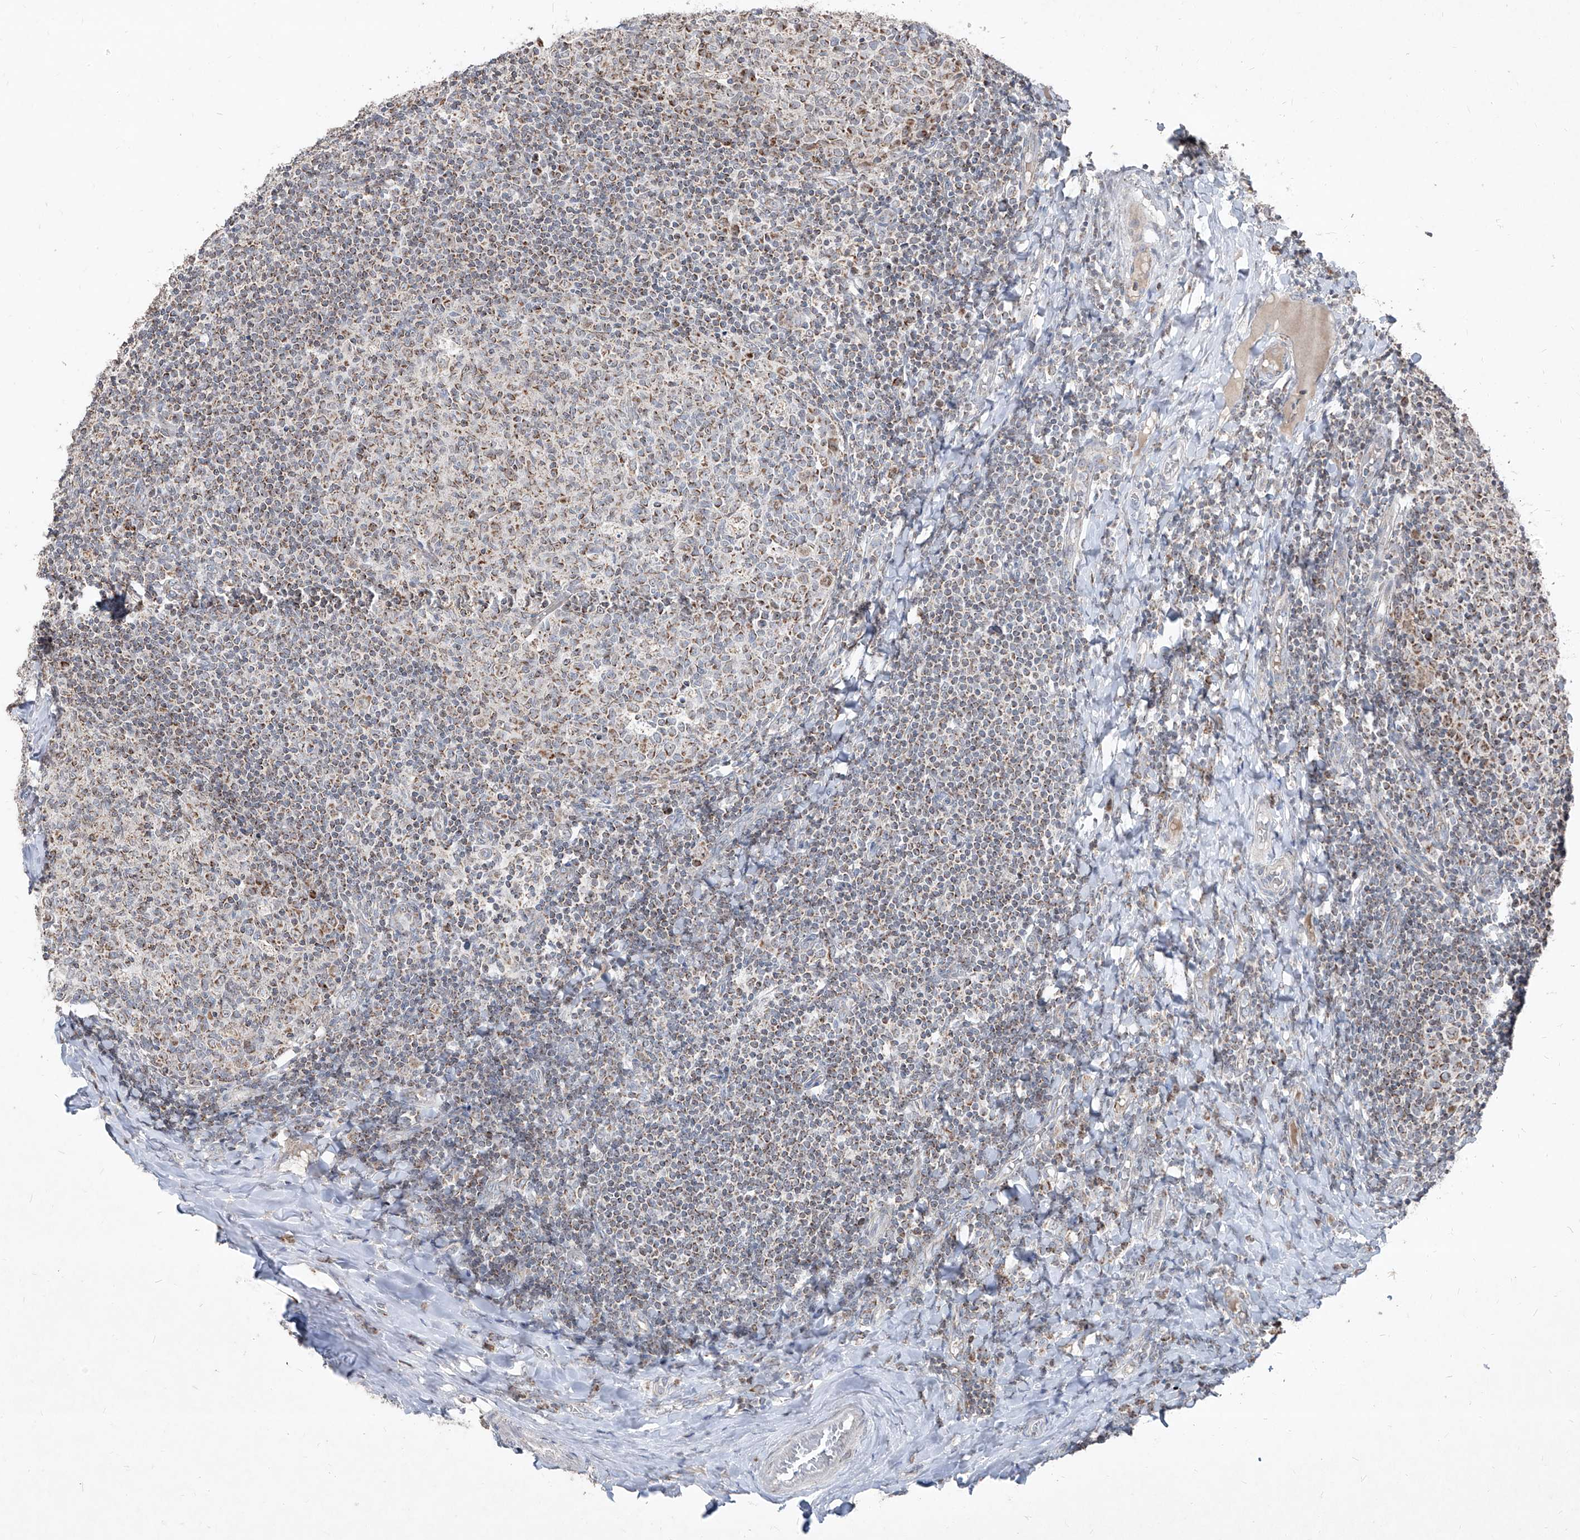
{"staining": {"intensity": "moderate", "quantity": "25%-75%", "location": "cytoplasmic/membranous"}, "tissue": "tonsil", "cell_type": "Germinal center cells", "image_type": "normal", "snomed": [{"axis": "morphology", "description": "Normal tissue, NOS"}, {"axis": "topography", "description": "Tonsil"}], "caption": "Tonsil stained with a brown dye demonstrates moderate cytoplasmic/membranous positive expression in about 25%-75% of germinal center cells.", "gene": "NDUFB3", "patient": {"sex": "female", "age": 19}}